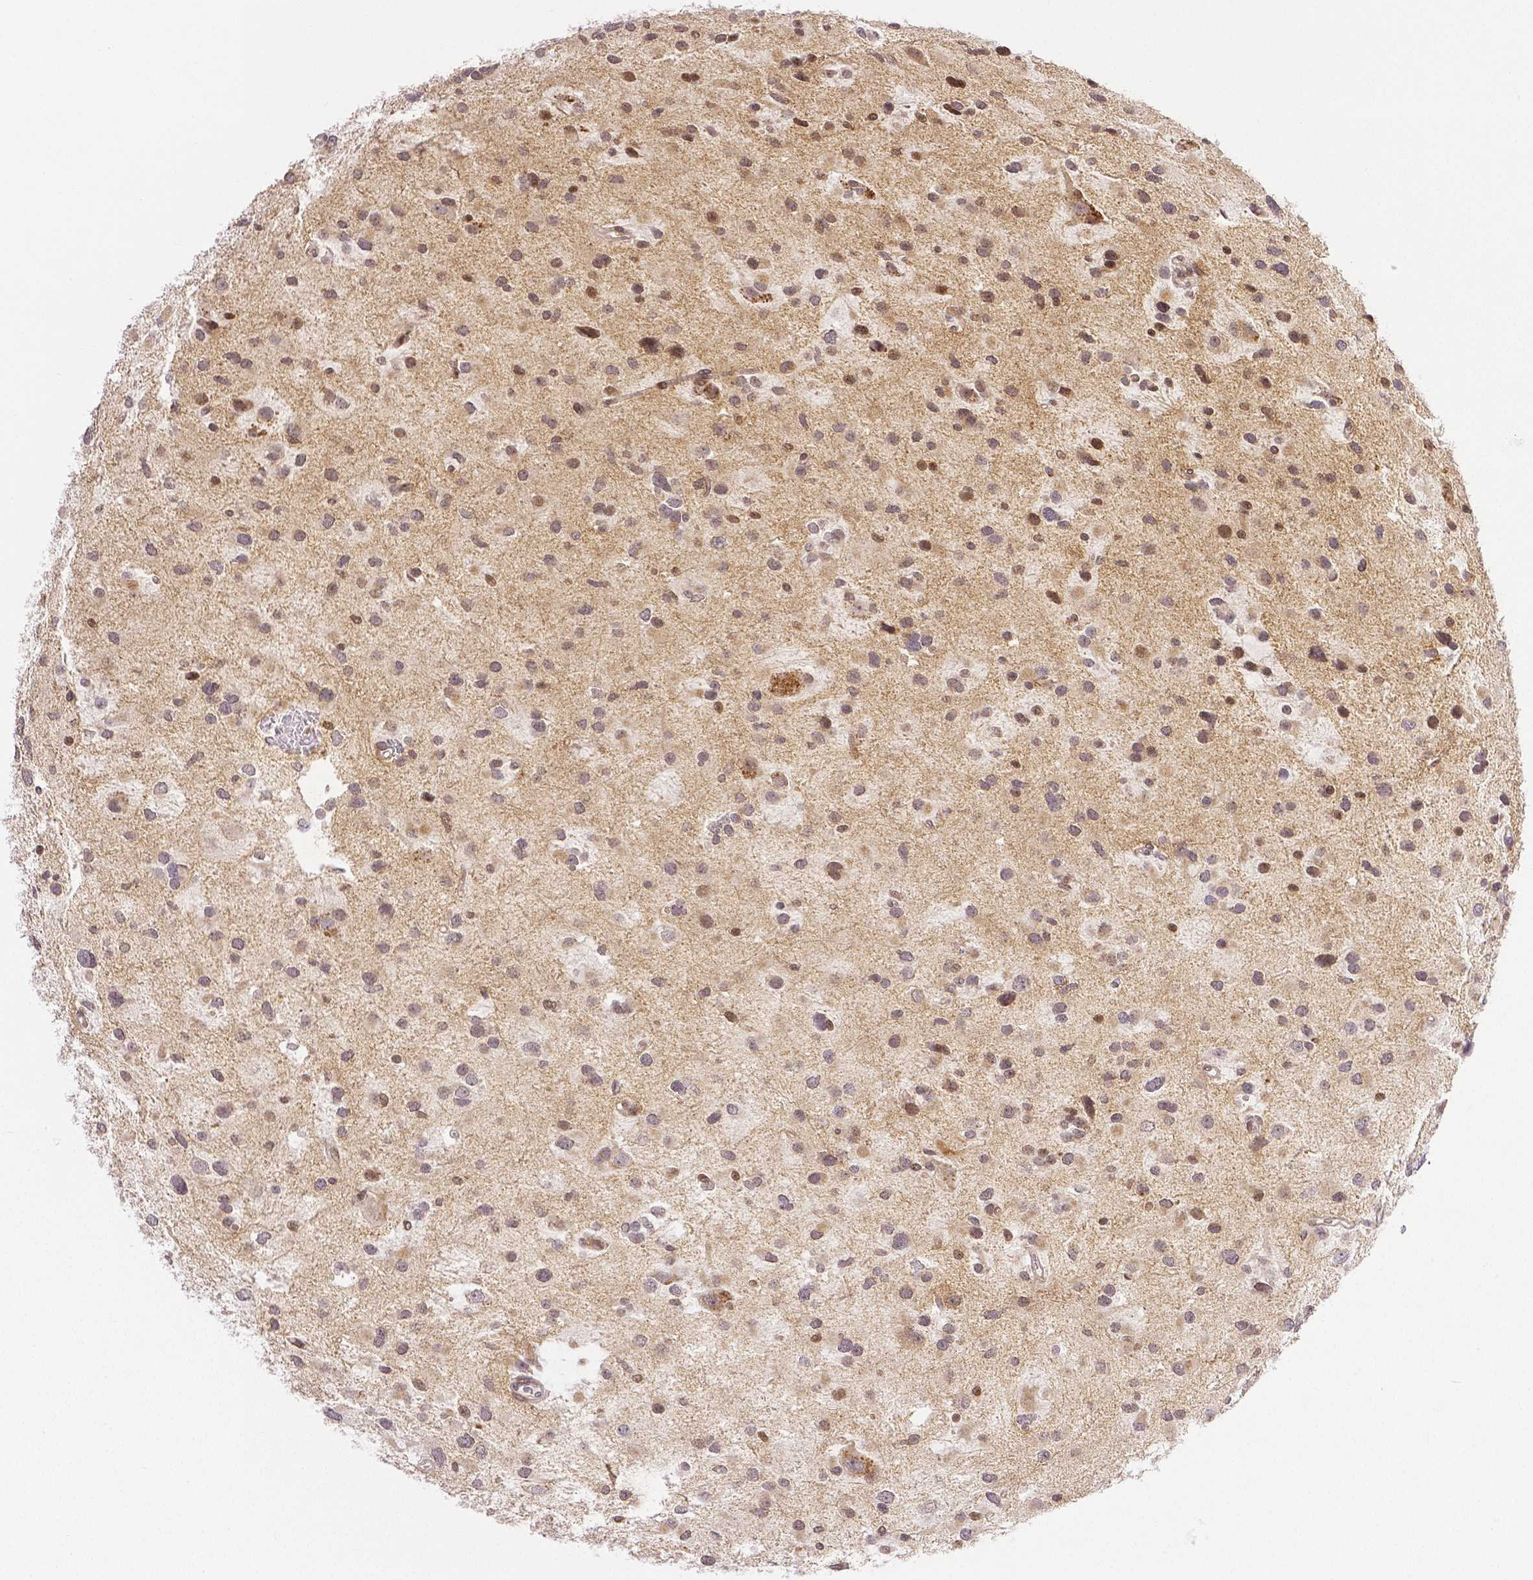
{"staining": {"intensity": "weak", "quantity": "<25%", "location": "cytoplasmic/membranous"}, "tissue": "glioma", "cell_type": "Tumor cells", "image_type": "cancer", "snomed": [{"axis": "morphology", "description": "Glioma, malignant, Low grade"}, {"axis": "topography", "description": "Brain"}], "caption": "An immunohistochemistry (IHC) micrograph of glioma is shown. There is no staining in tumor cells of glioma.", "gene": "THY1", "patient": {"sex": "female", "age": 32}}